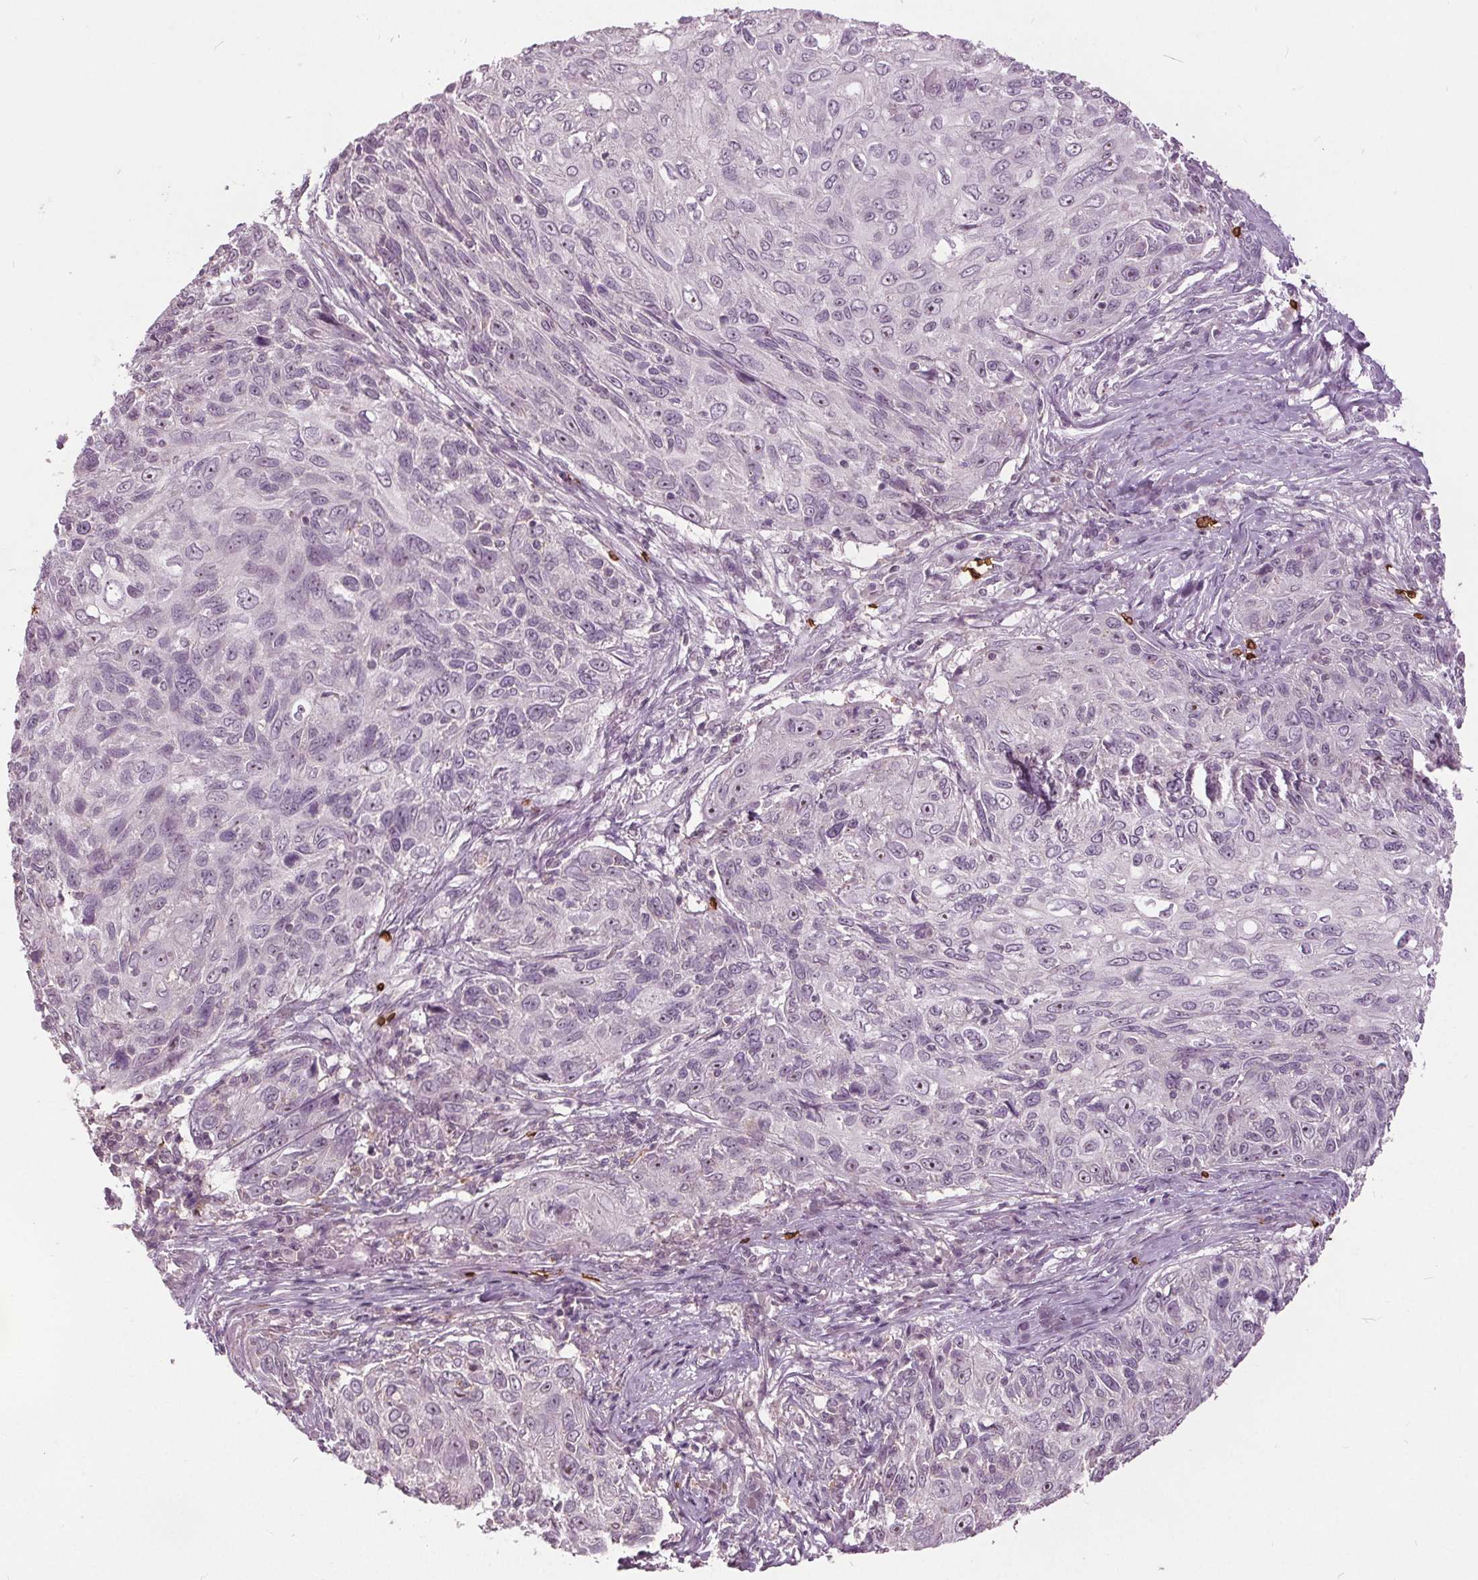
{"staining": {"intensity": "negative", "quantity": "none", "location": "none"}, "tissue": "skin cancer", "cell_type": "Tumor cells", "image_type": "cancer", "snomed": [{"axis": "morphology", "description": "Squamous cell carcinoma, NOS"}, {"axis": "topography", "description": "Skin"}], "caption": "High power microscopy histopathology image of an immunohistochemistry (IHC) photomicrograph of skin cancer, revealing no significant staining in tumor cells.", "gene": "SLC4A1", "patient": {"sex": "male", "age": 92}}